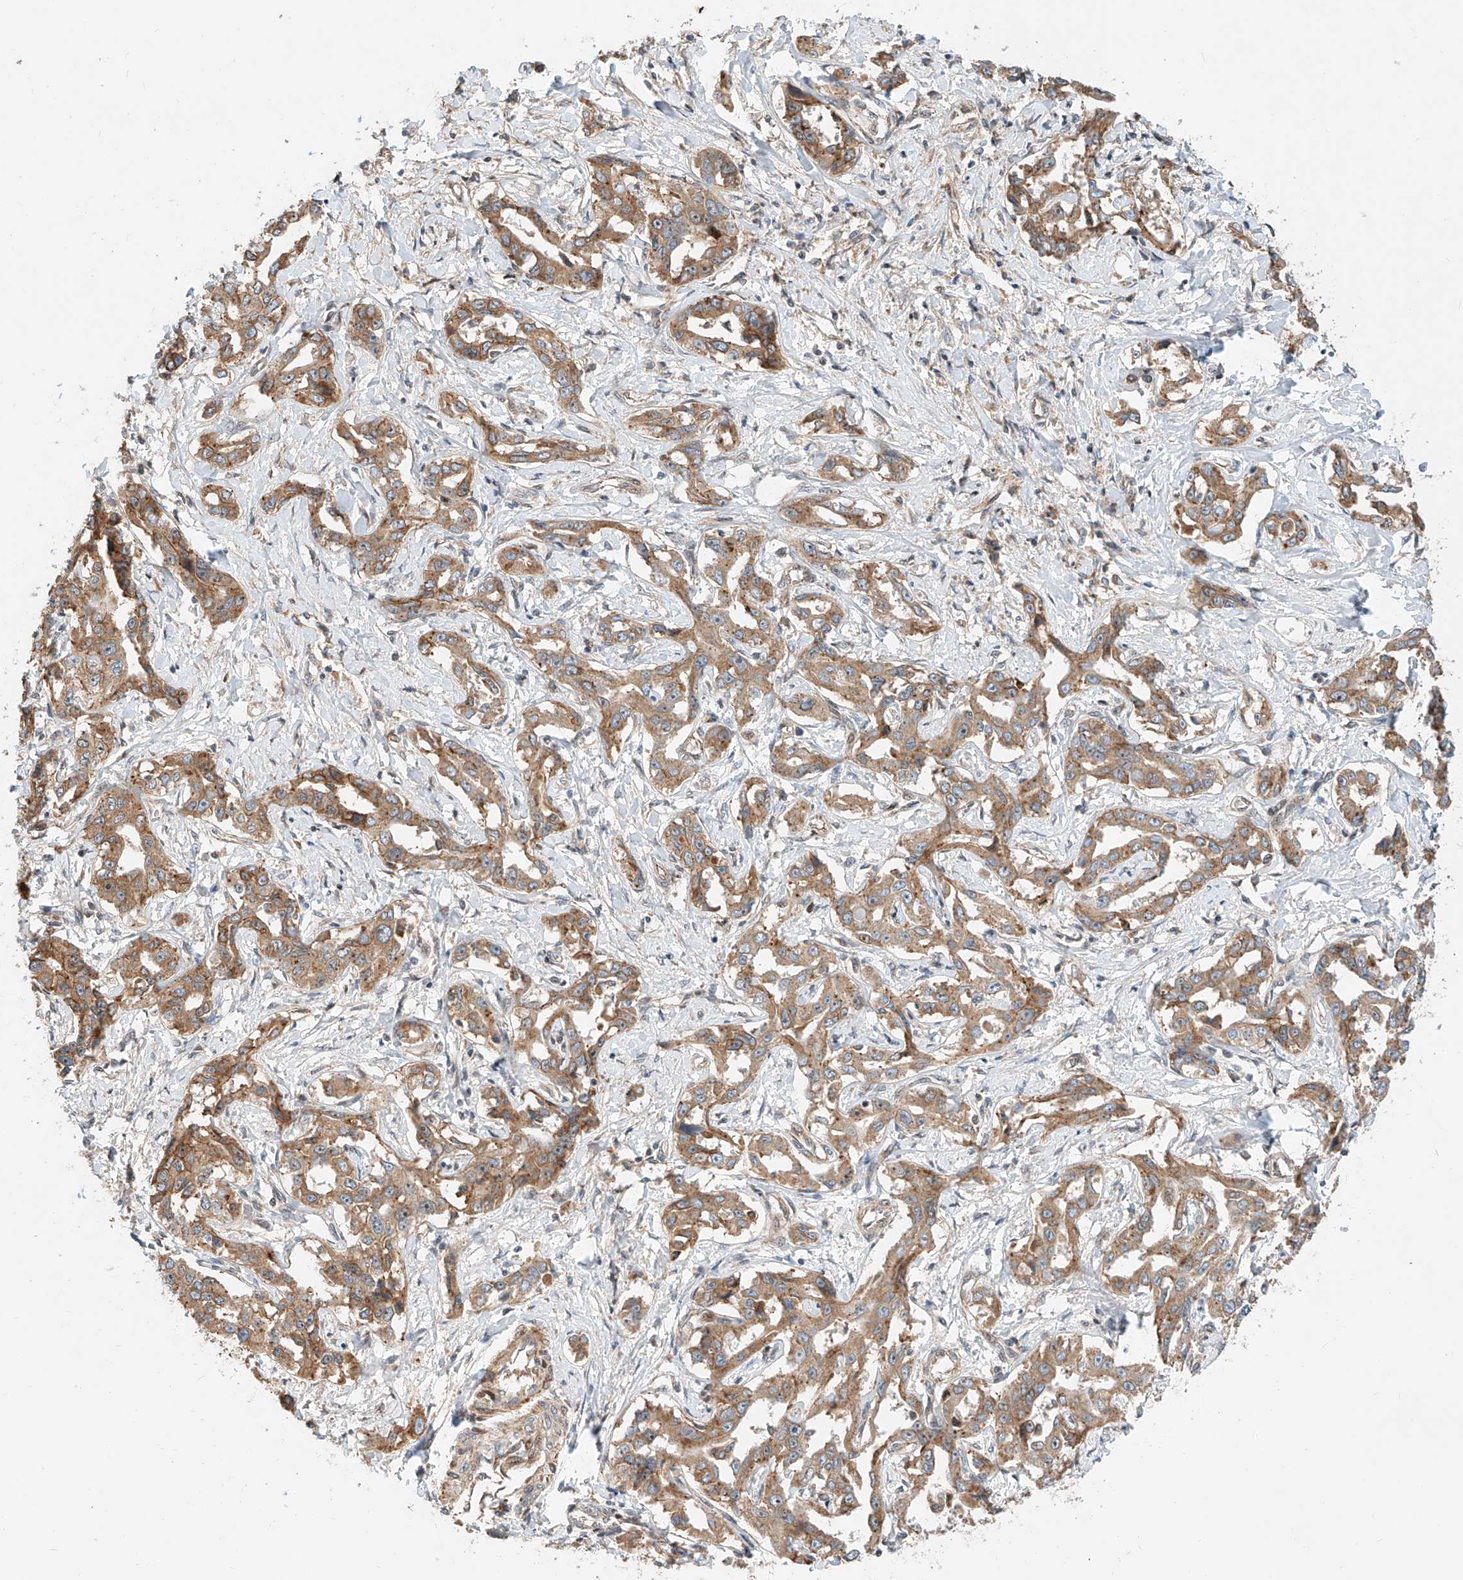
{"staining": {"intensity": "moderate", "quantity": ">75%", "location": "cytoplasmic/membranous"}, "tissue": "liver cancer", "cell_type": "Tumor cells", "image_type": "cancer", "snomed": [{"axis": "morphology", "description": "Cholangiocarcinoma"}, {"axis": "topography", "description": "Liver"}], "caption": "A high-resolution image shows immunohistochemistry (IHC) staining of liver cancer (cholangiocarcinoma), which demonstrates moderate cytoplasmic/membranous staining in about >75% of tumor cells.", "gene": "CPAMD8", "patient": {"sex": "male", "age": 59}}